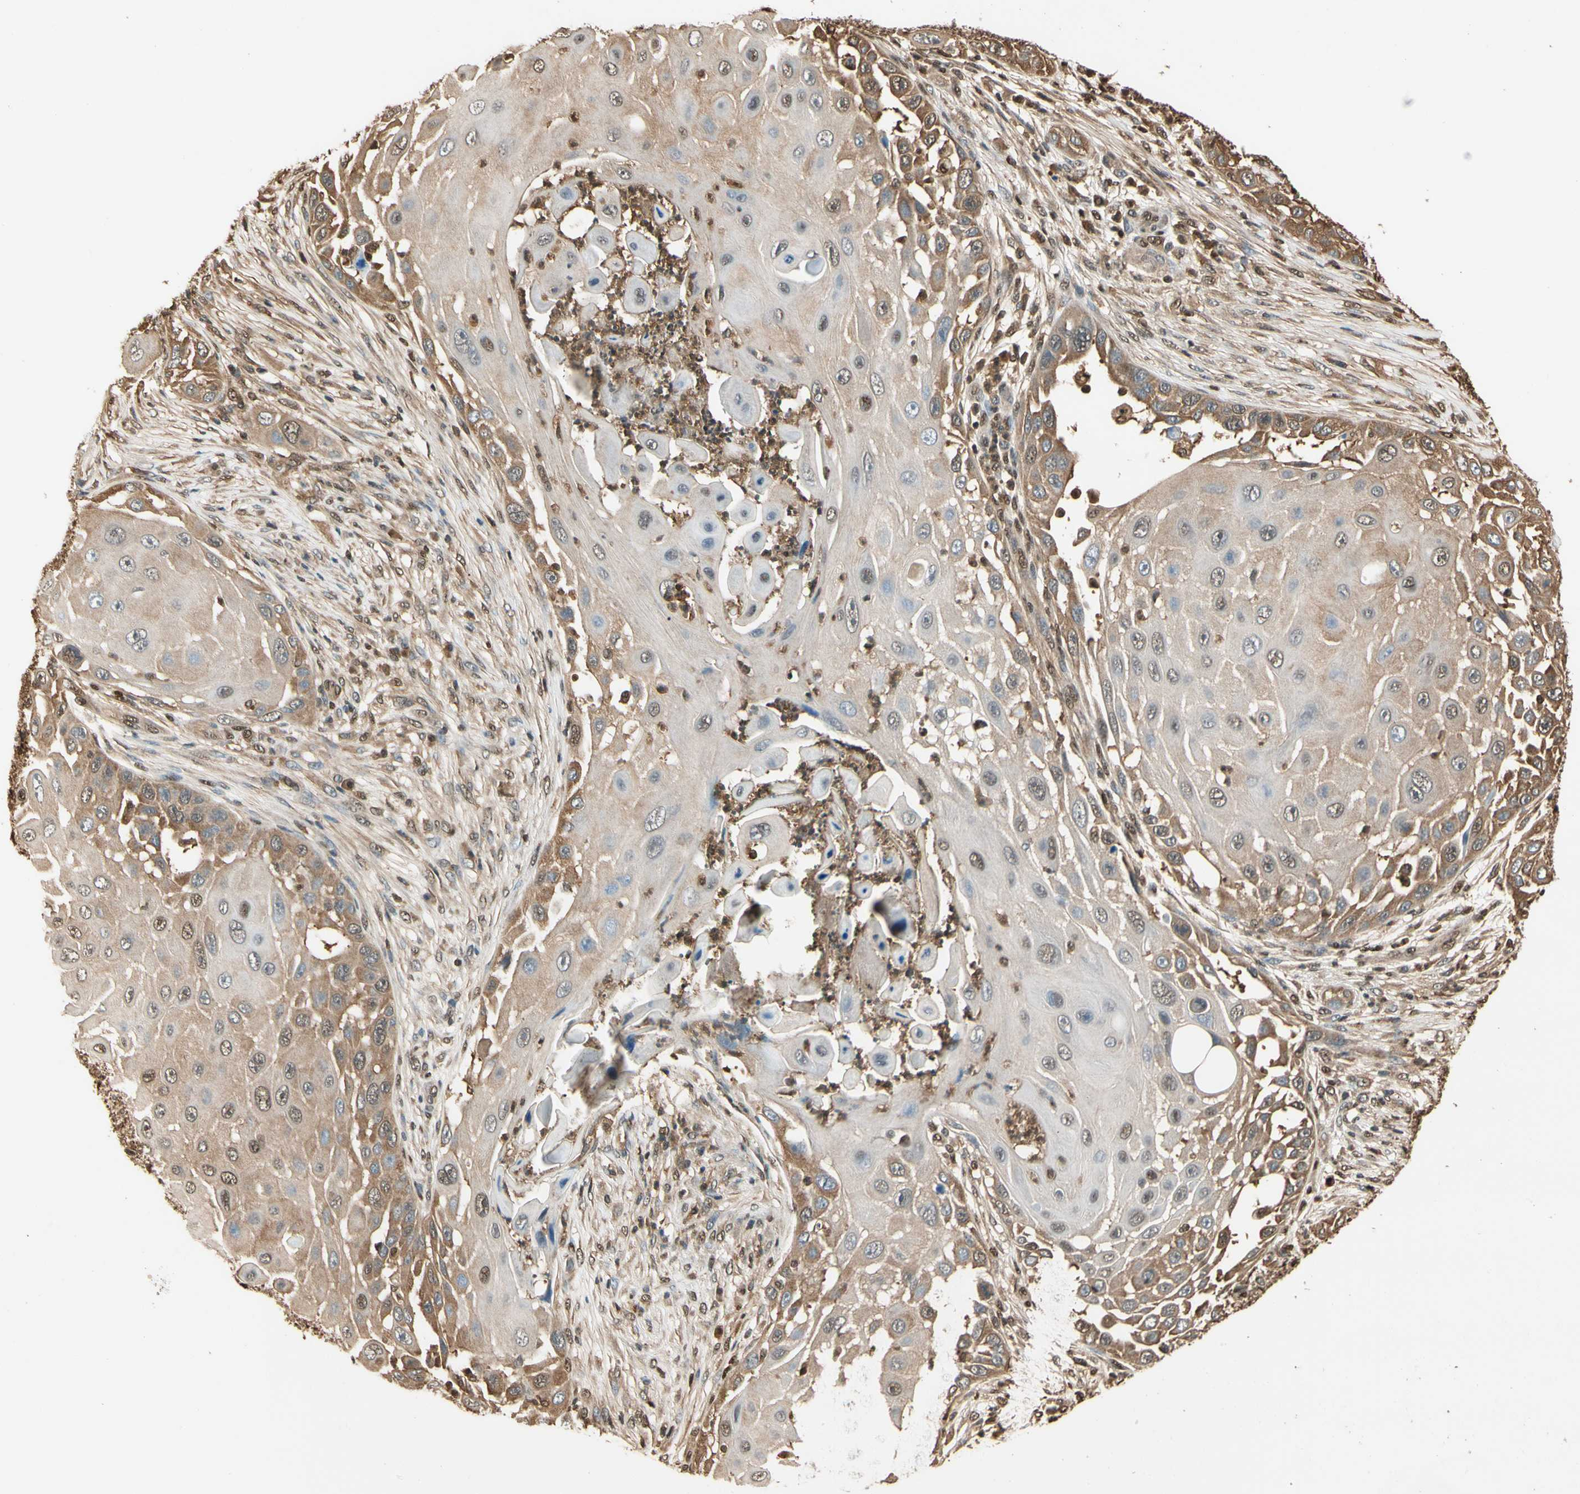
{"staining": {"intensity": "weak", "quantity": ">75%", "location": "cytoplasmic/membranous,nuclear"}, "tissue": "skin cancer", "cell_type": "Tumor cells", "image_type": "cancer", "snomed": [{"axis": "morphology", "description": "Squamous cell carcinoma, NOS"}, {"axis": "topography", "description": "Skin"}], "caption": "Human squamous cell carcinoma (skin) stained for a protein (brown) exhibits weak cytoplasmic/membranous and nuclear positive expression in approximately >75% of tumor cells.", "gene": "PNCK", "patient": {"sex": "female", "age": 44}}